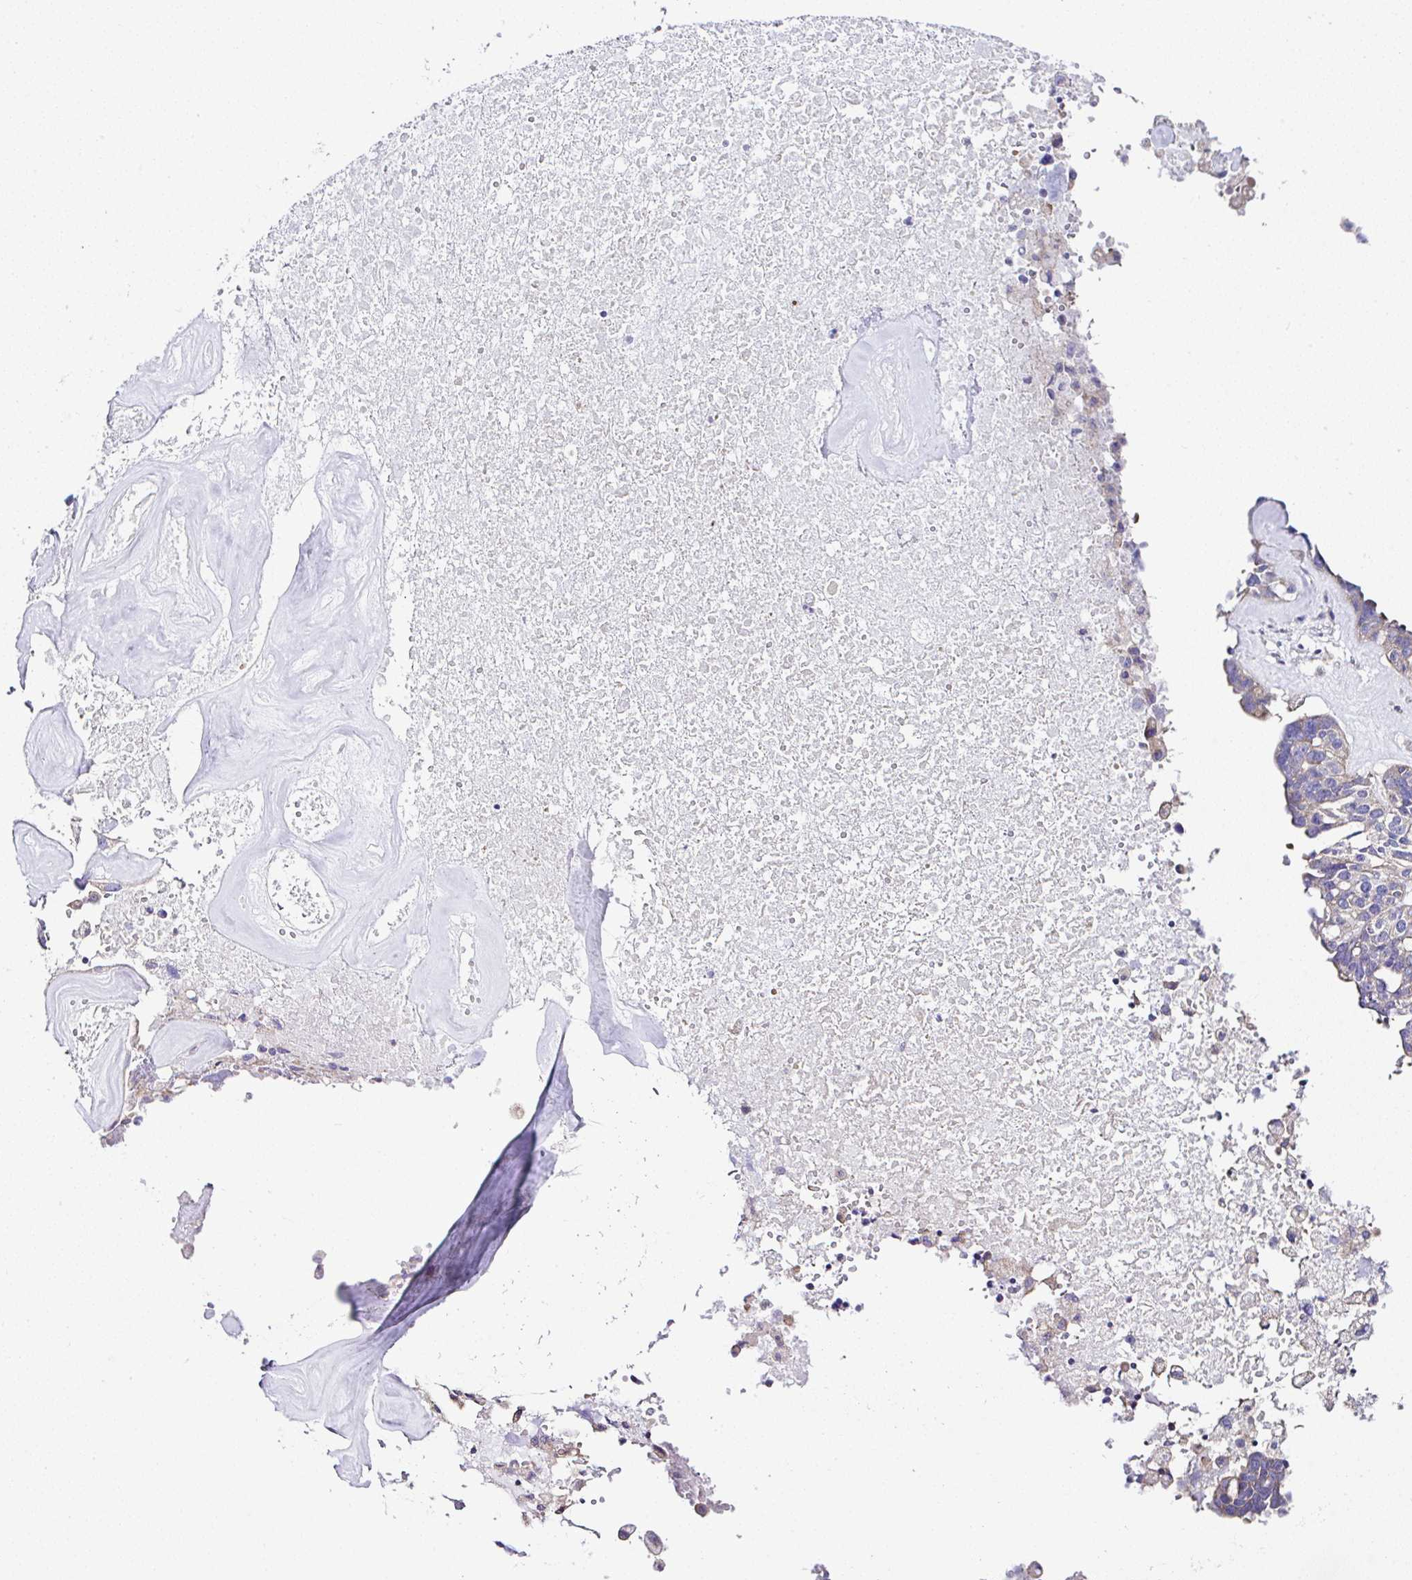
{"staining": {"intensity": "weak", "quantity": "<25%", "location": "cytoplasmic/membranous"}, "tissue": "ovarian cancer", "cell_type": "Tumor cells", "image_type": "cancer", "snomed": [{"axis": "morphology", "description": "Cystadenocarcinoma, serous, NOS"}, {"axis": "topography", "description": "Ovary"}], "caption": "High power microscopy photomicrograph of an IHC photomicrograph of ovarian cancer (serous cystadenocarcinoma), revealing no significant staining in tumor cells.", "gene": "OR4P4", "patient": {"sex": "female", "age": 59}}